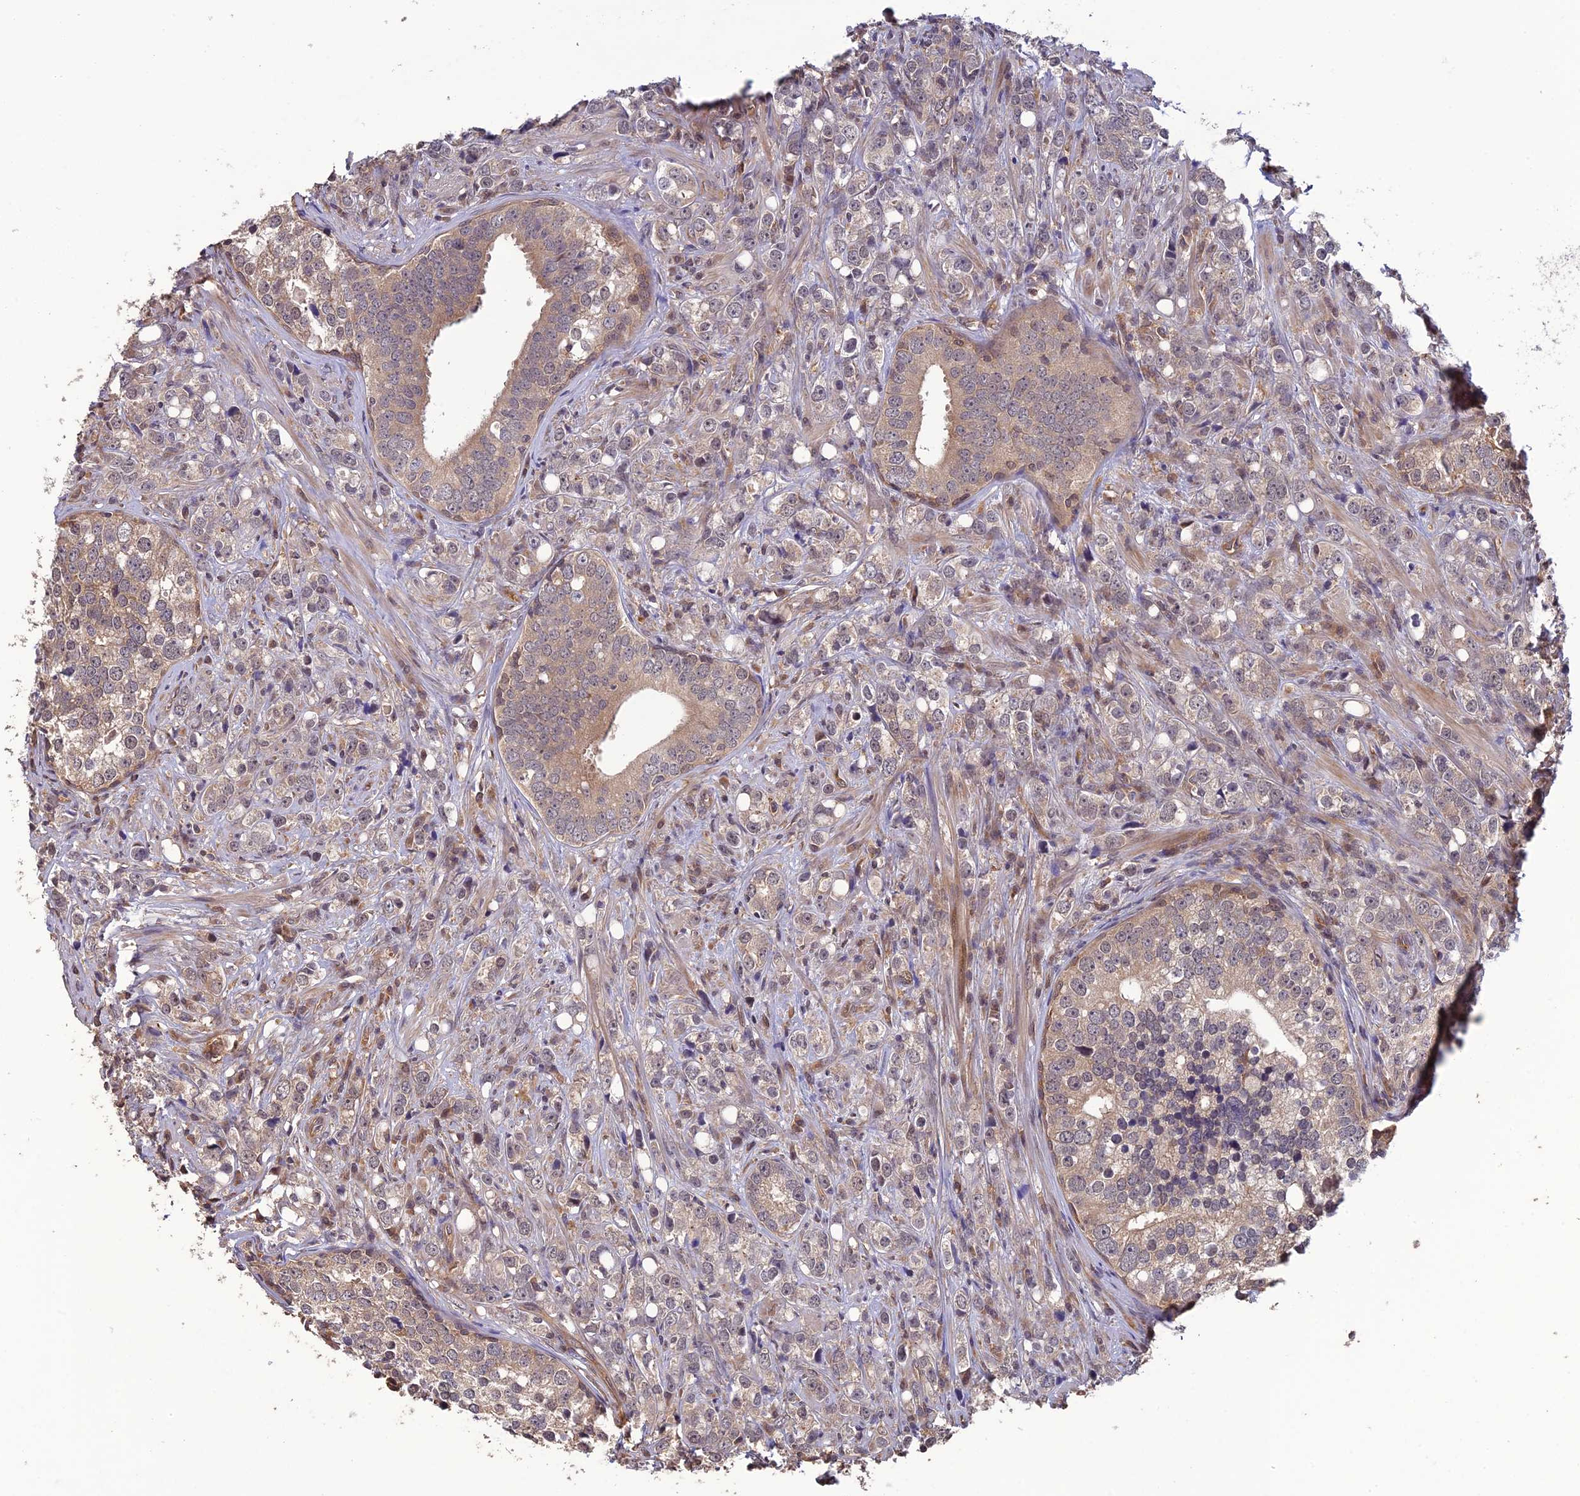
{"staining": {"intensity": "weak", "quantity": "<25%", "location": "cytoplasmic/membranous"}, "tissue": "prostate cancer", "cell_type": "Tumor cells", "image_type": "cancer", "snomed": [{"axis": "morphology", "description": "Adenocarcinoma, High grade"}, {"axis": "topography", "description": "Prostate"}], "caption": "Tumor cells show no significant protein positivity in prostate high-grade adenocarcinoma. (Stains: DAB immunohistochemistry (IHC) with hematoxylin counter stain, Microscopy: brightfield microscopy at high magnification).", "gene": "LIN37", "patient": {"sex": "male", "age": 71}}